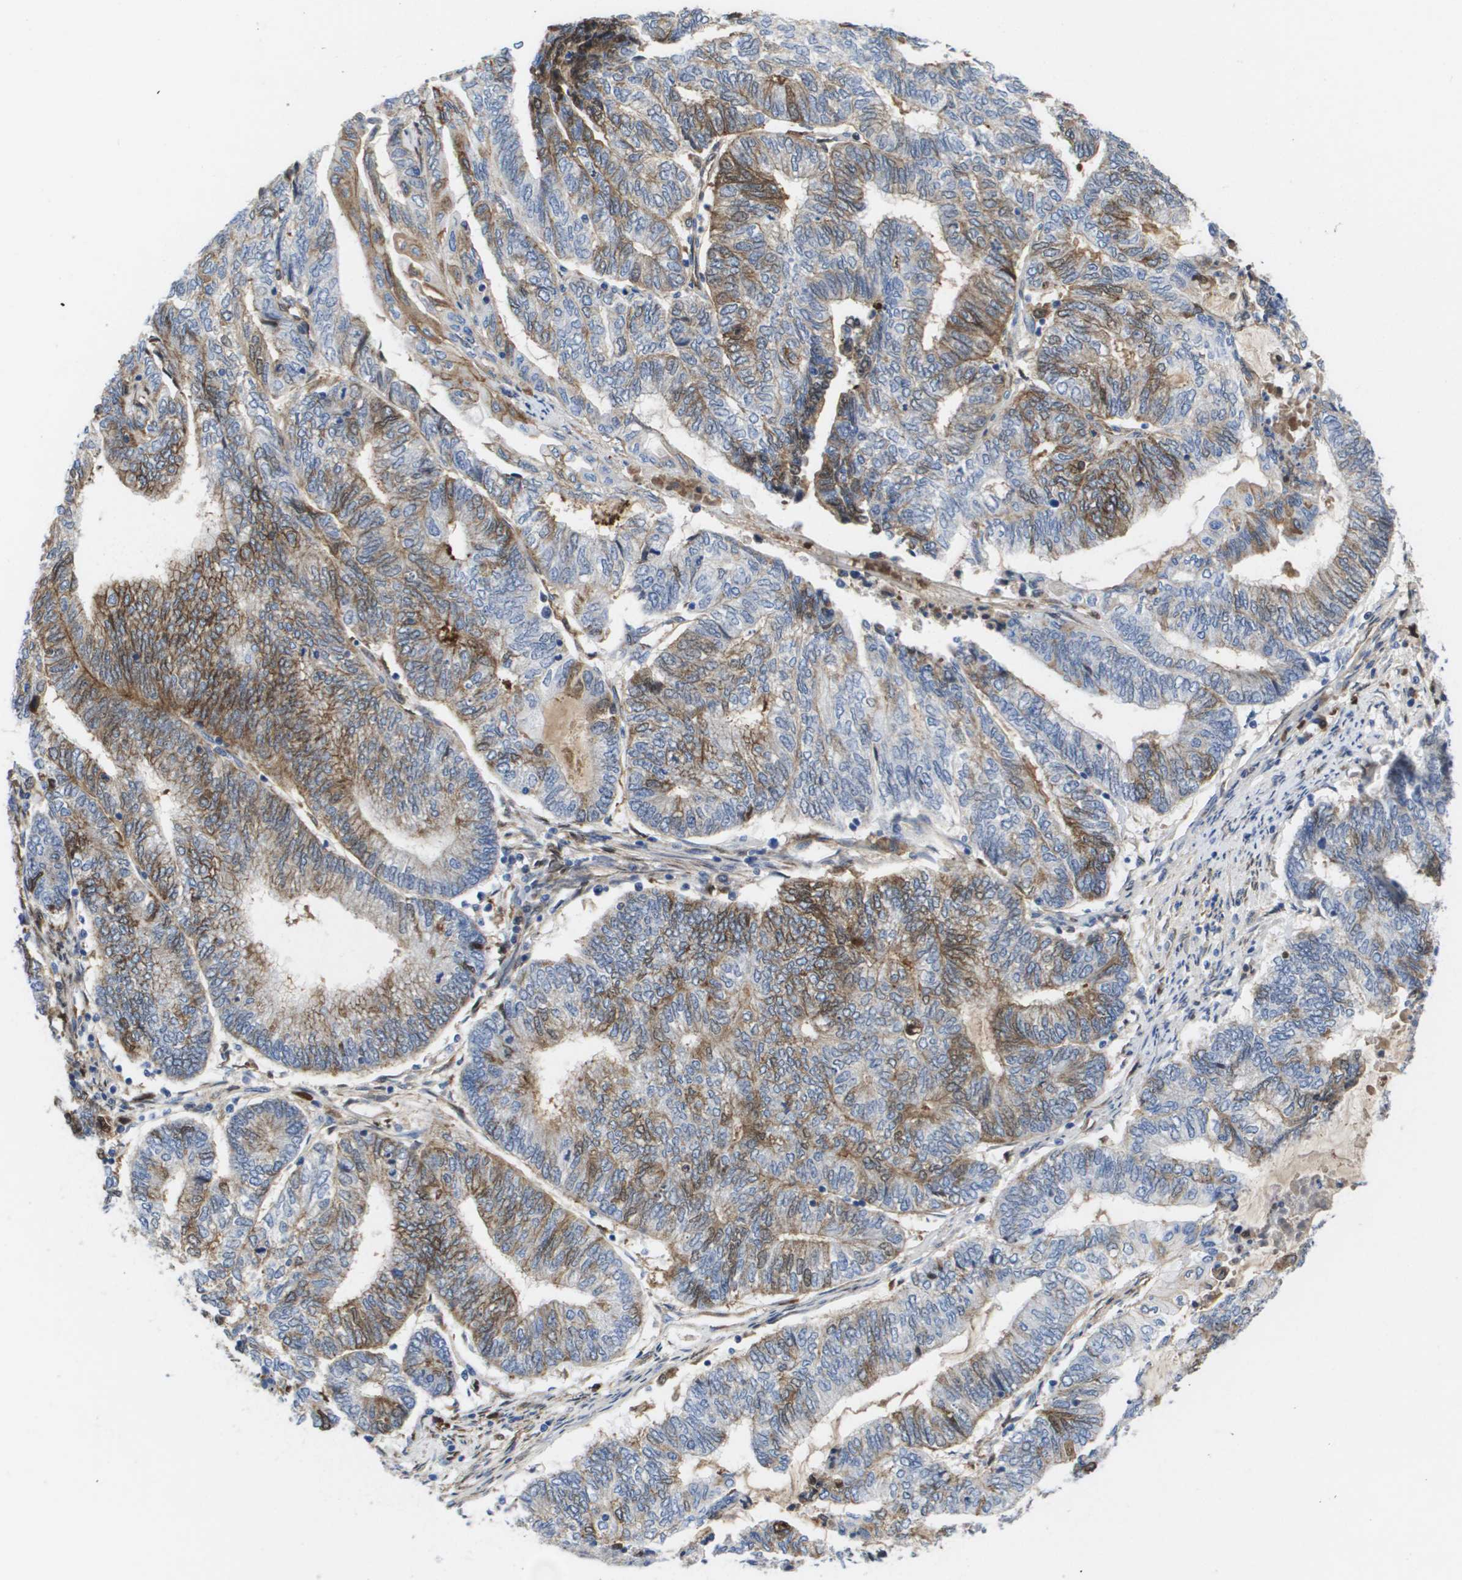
{"staining": {"intensity": "weak", "quantity": "25%-75%", "location": "cytoplasmic/membranous"}, "tissue": "endometrial cancer", "cell_type": "Tumor cells", "image_type": "cancer", "snomed": [{"axis": "morphology", "description": "Adenocarcinoma, NOS"}, {"axis": "topography", "description": "Uterus"}, {"axis": "topography", "description": "Endometrium"}], "caption": "Weak cytoplasmic/membranous protein positivity is seen in about 25%-75% of tumor cells in endometrial adenocarcinoma.", "gene": "SERPINC1", "patient": {"sex": "female", "age": 70}}